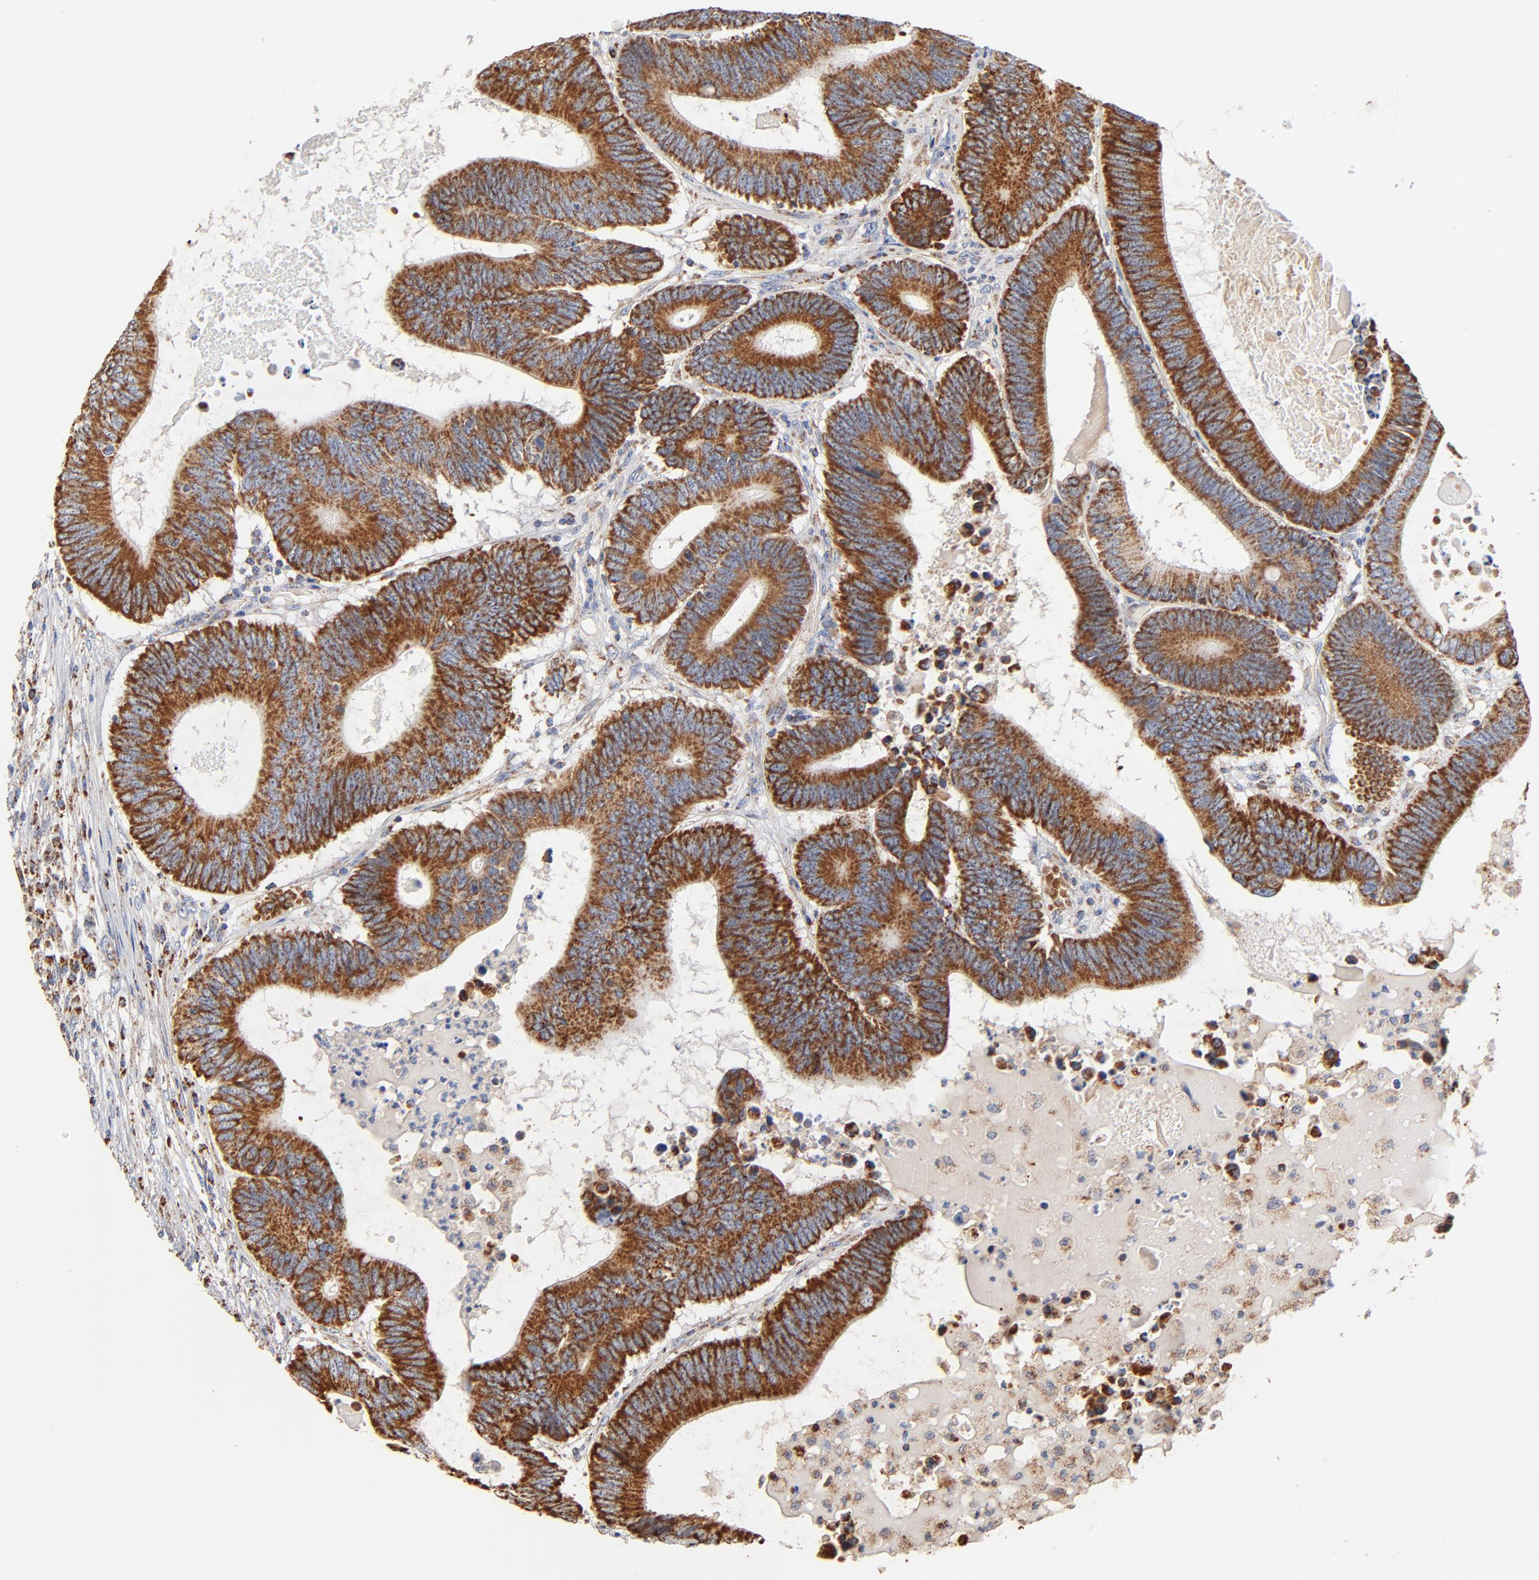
{"staining": {"intensity": "strong", "quantity": ">75%", "location": "cytoplasmic/membranous"}, "tissue": "colorectal cancer", "cell_type": "Tumor cells", "image_type": "cancer", "snomed": [{"axis": "morphology", "description": "Adenocarcinoma, NOS"}, {"axis": "topography", "description": "Colon"}], "caption": "Colorectal cancer stained for a protein (brown) exhibits strong cytoplasmic/membranous positive positivity in approximately >75% of tumor cells.", "gene": "UQCRC1", "patient": {"sex": "female", "age": 78}}